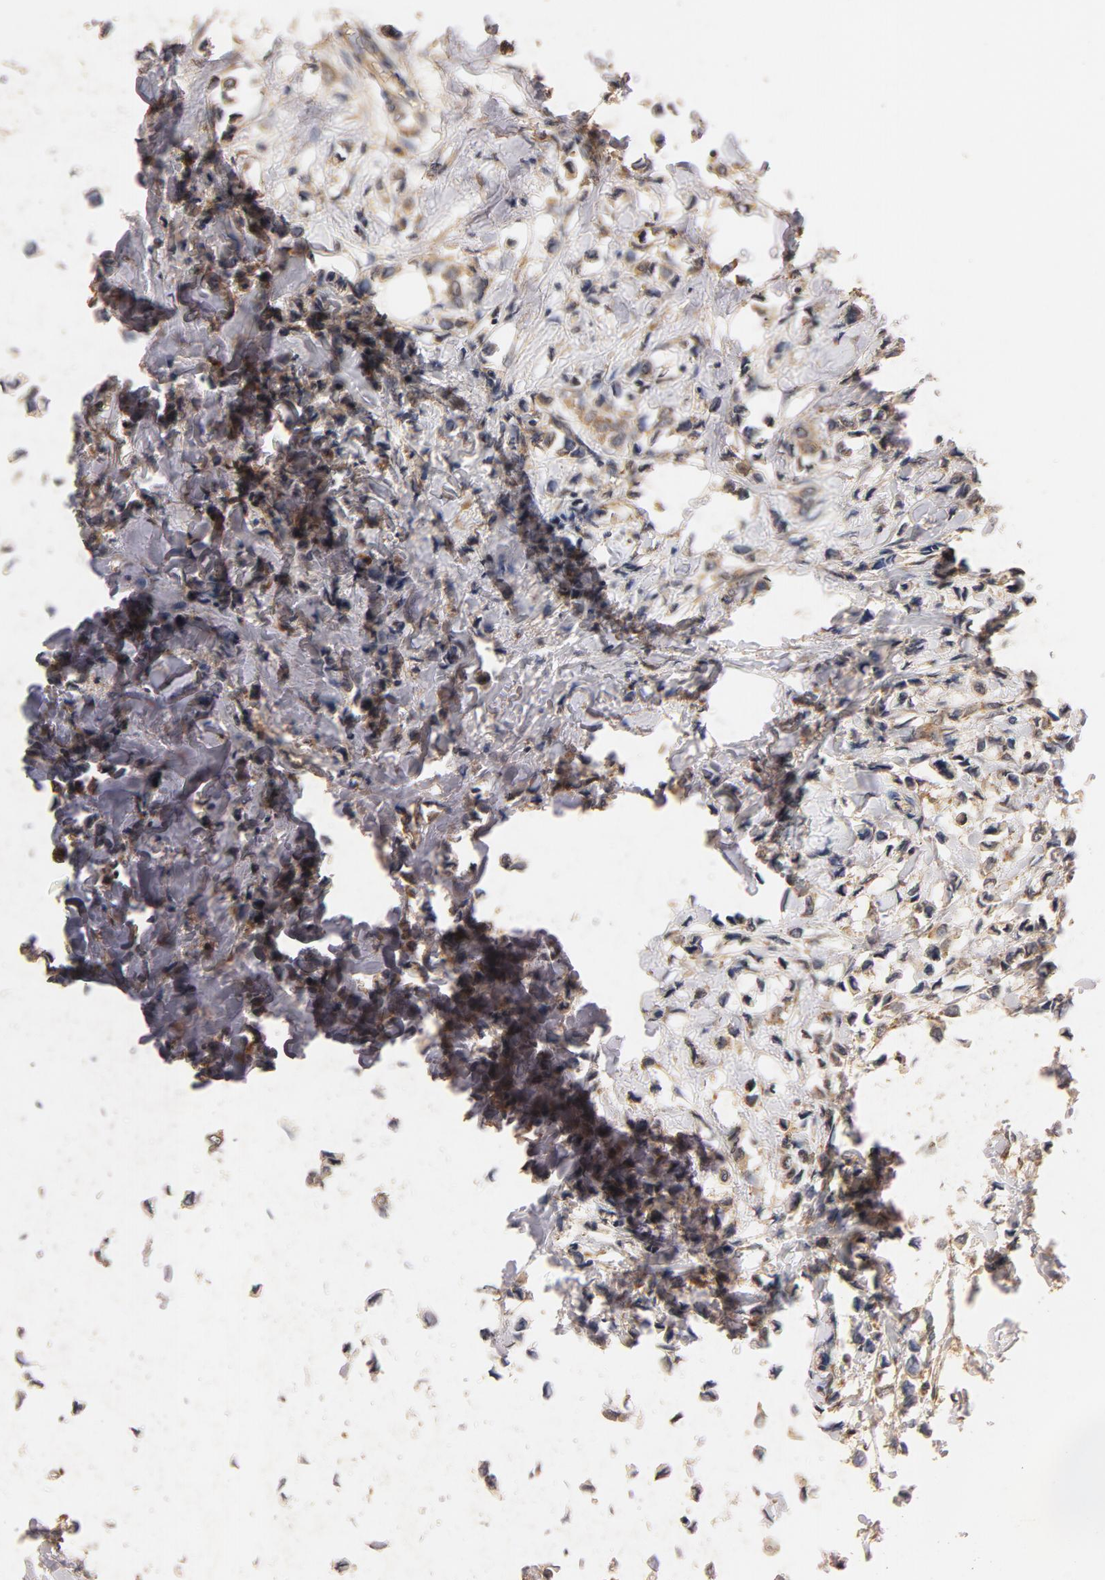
{"staining": {"intensity": "moderate", "quantity": ">75%", "location": "cytoplasmic/membranous"}, "tissue": "breast cancer", "cell_type": "Tumor cells", "image_type": "cancer", "snomed": [{"axis": "morphology", "description": "Lobular carcinoma"}, {"axis": "topography", "description": "Breast"}], "caption": "Brown immunohistochemical staining in human lobular carcinoma (breast) displays moderate cytoplasmic/membranous positivity in approximately >75% of tumor cells.", "gene": "DDX6", "patient": {"sex": "female", "age": 51}}